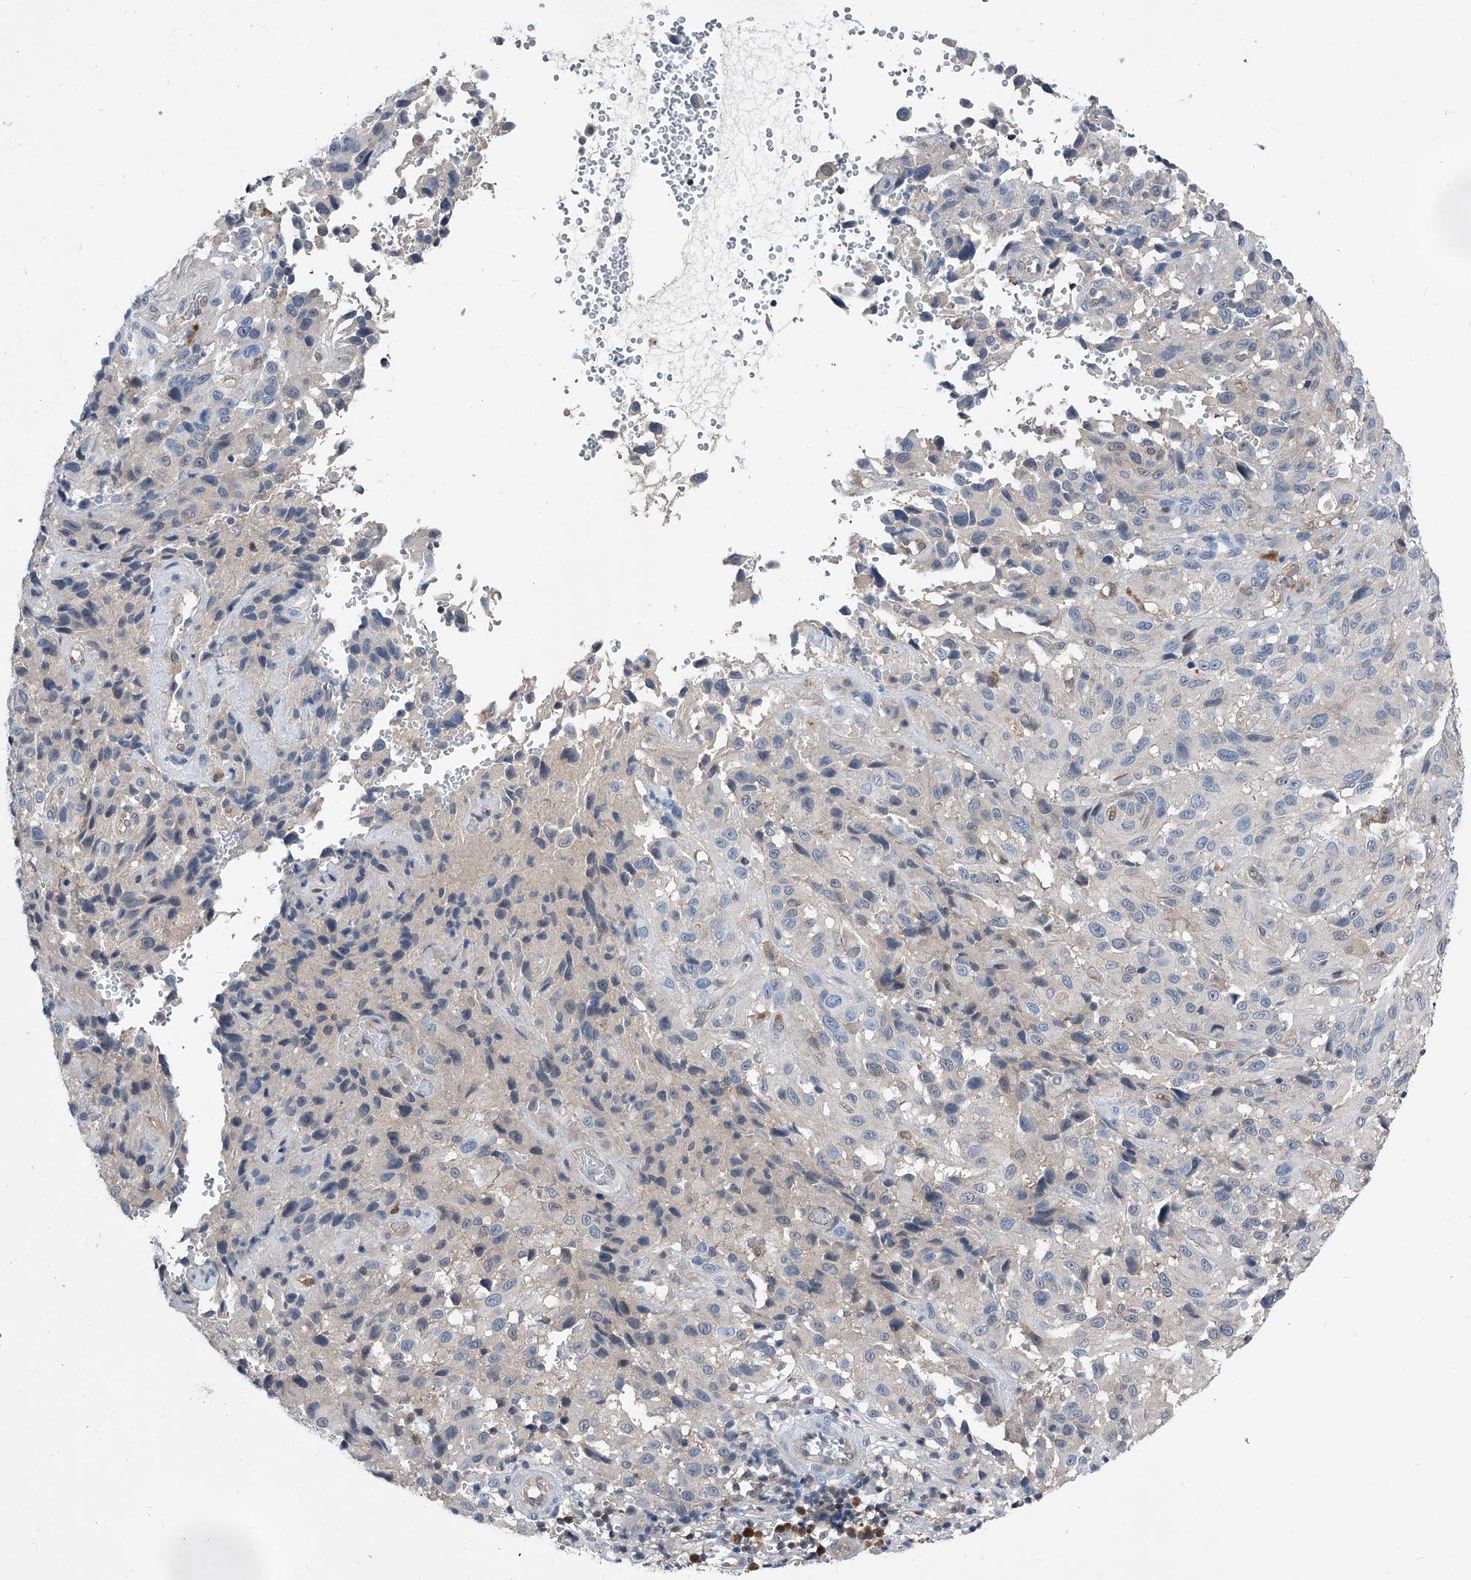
{"staining": {"intensity": "negative", "quantity": "none", "location": "none"}, "tissue": "melanoma", "cell_type": "Tumor cells", "image_type": "cancer", "snomed": [{"axis": "morphology", "description": "Malignant melanoma, NOS"}, {"axis": "topography", "description": "Skin"}], "caption": "Immunohistochemical staining of malignant melanoma shows no significant positivity in tumor cells.", "gene": "MAP2K6", "patient": {"sex": "male", "age": 66}}